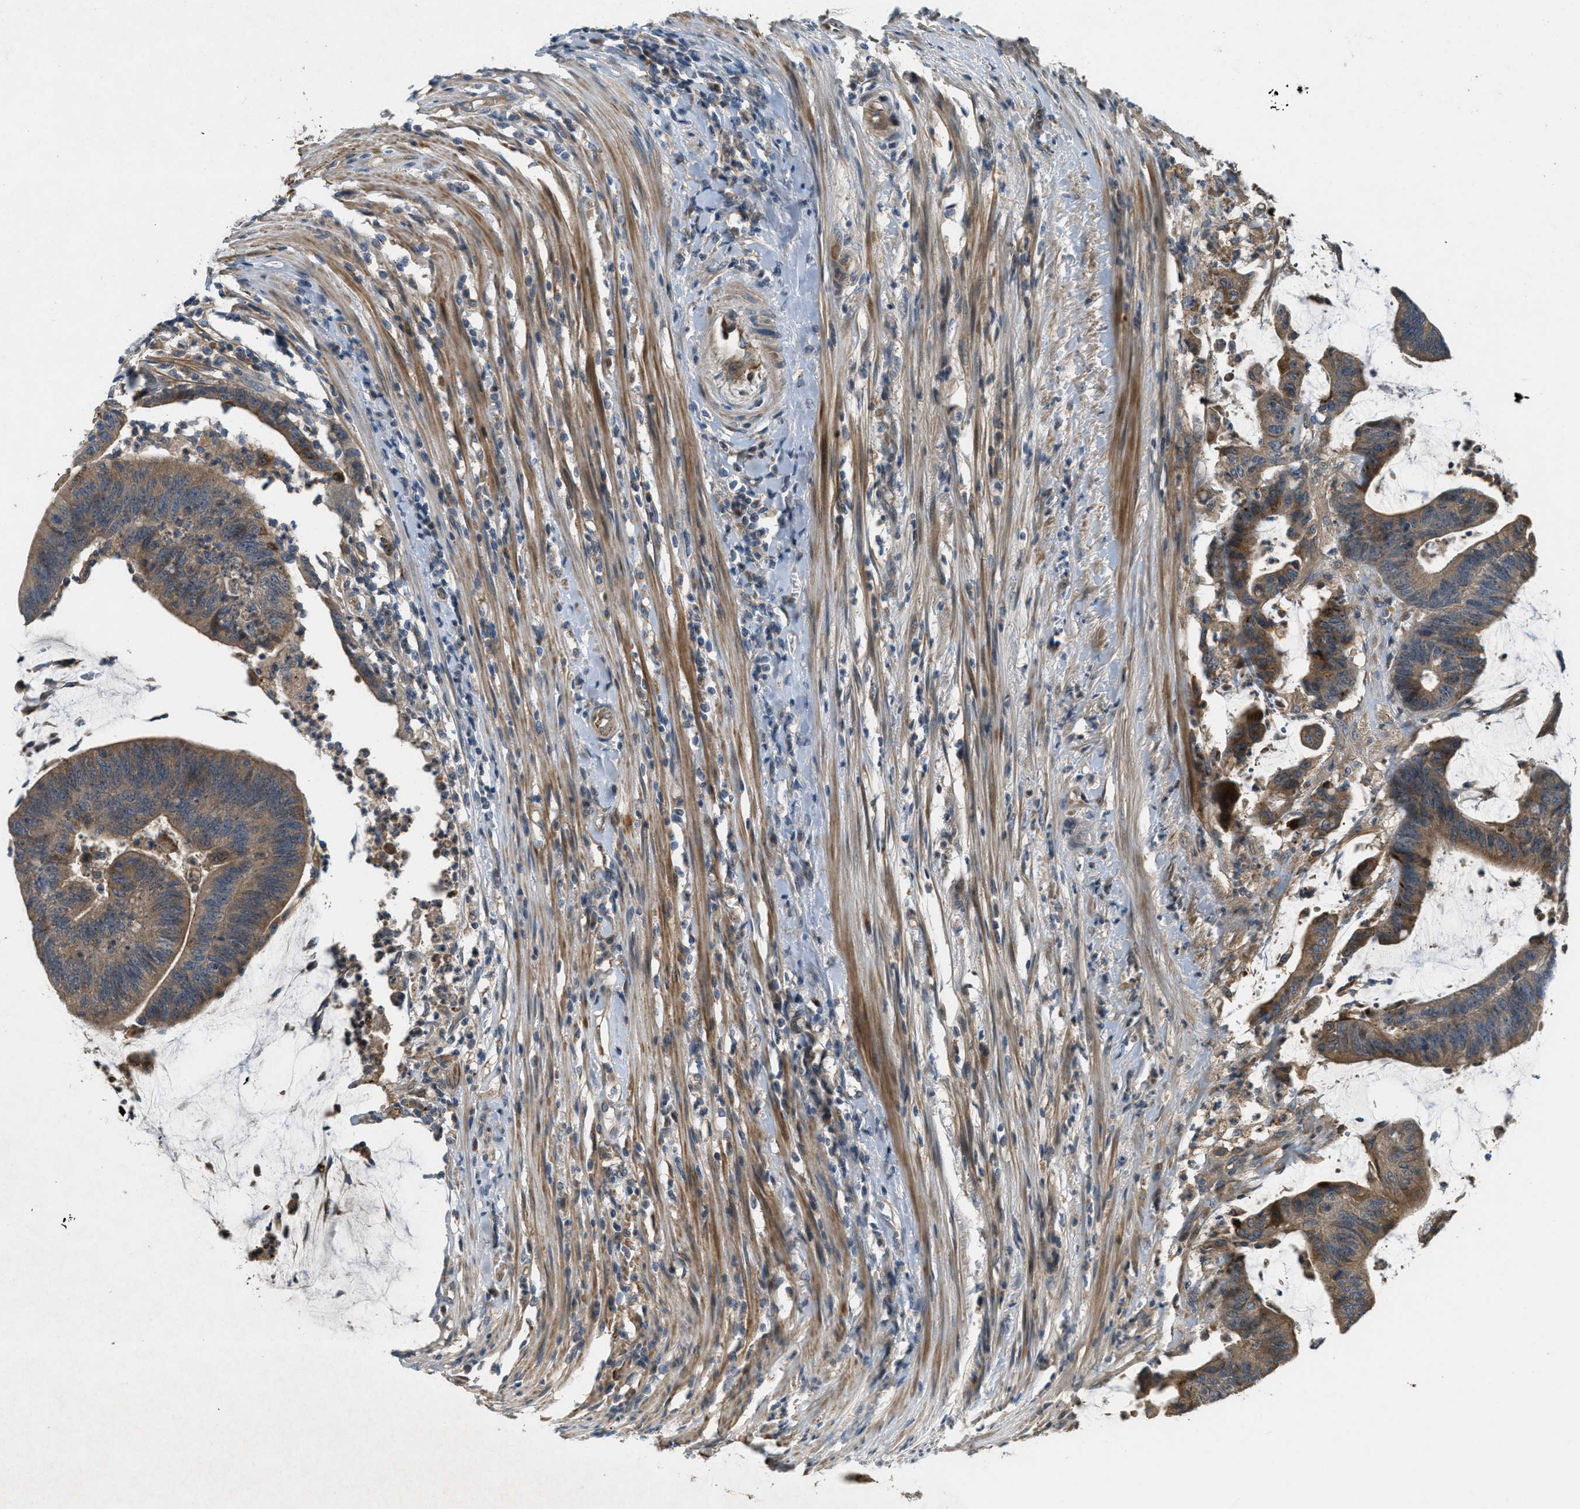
{"staining": {"intensity": "moderate", "quantity": "25%-75%", "location": "cytoplasmic/membranous"}, "tissue": "colorectal cancer", "cell_type": "Tumor cells", "image_type": "cancer", "snomed": [{"axis": "morphology", "description": "Adenocarcinoma, NOS"}, {"axis": "topography", "description": "Rectum"}], "caption": "Immunohistochemistry (IHC) (DAB (3,3'-diaminobenzidine)) staining of adenocarcinoma (colorectal) reveals moderate cytoplasmic/membranous protein positivity in approximately 25%-75% of tumor cells.", "gene": "ADCY6", "patient": {"sex": "female", "age": 66}}